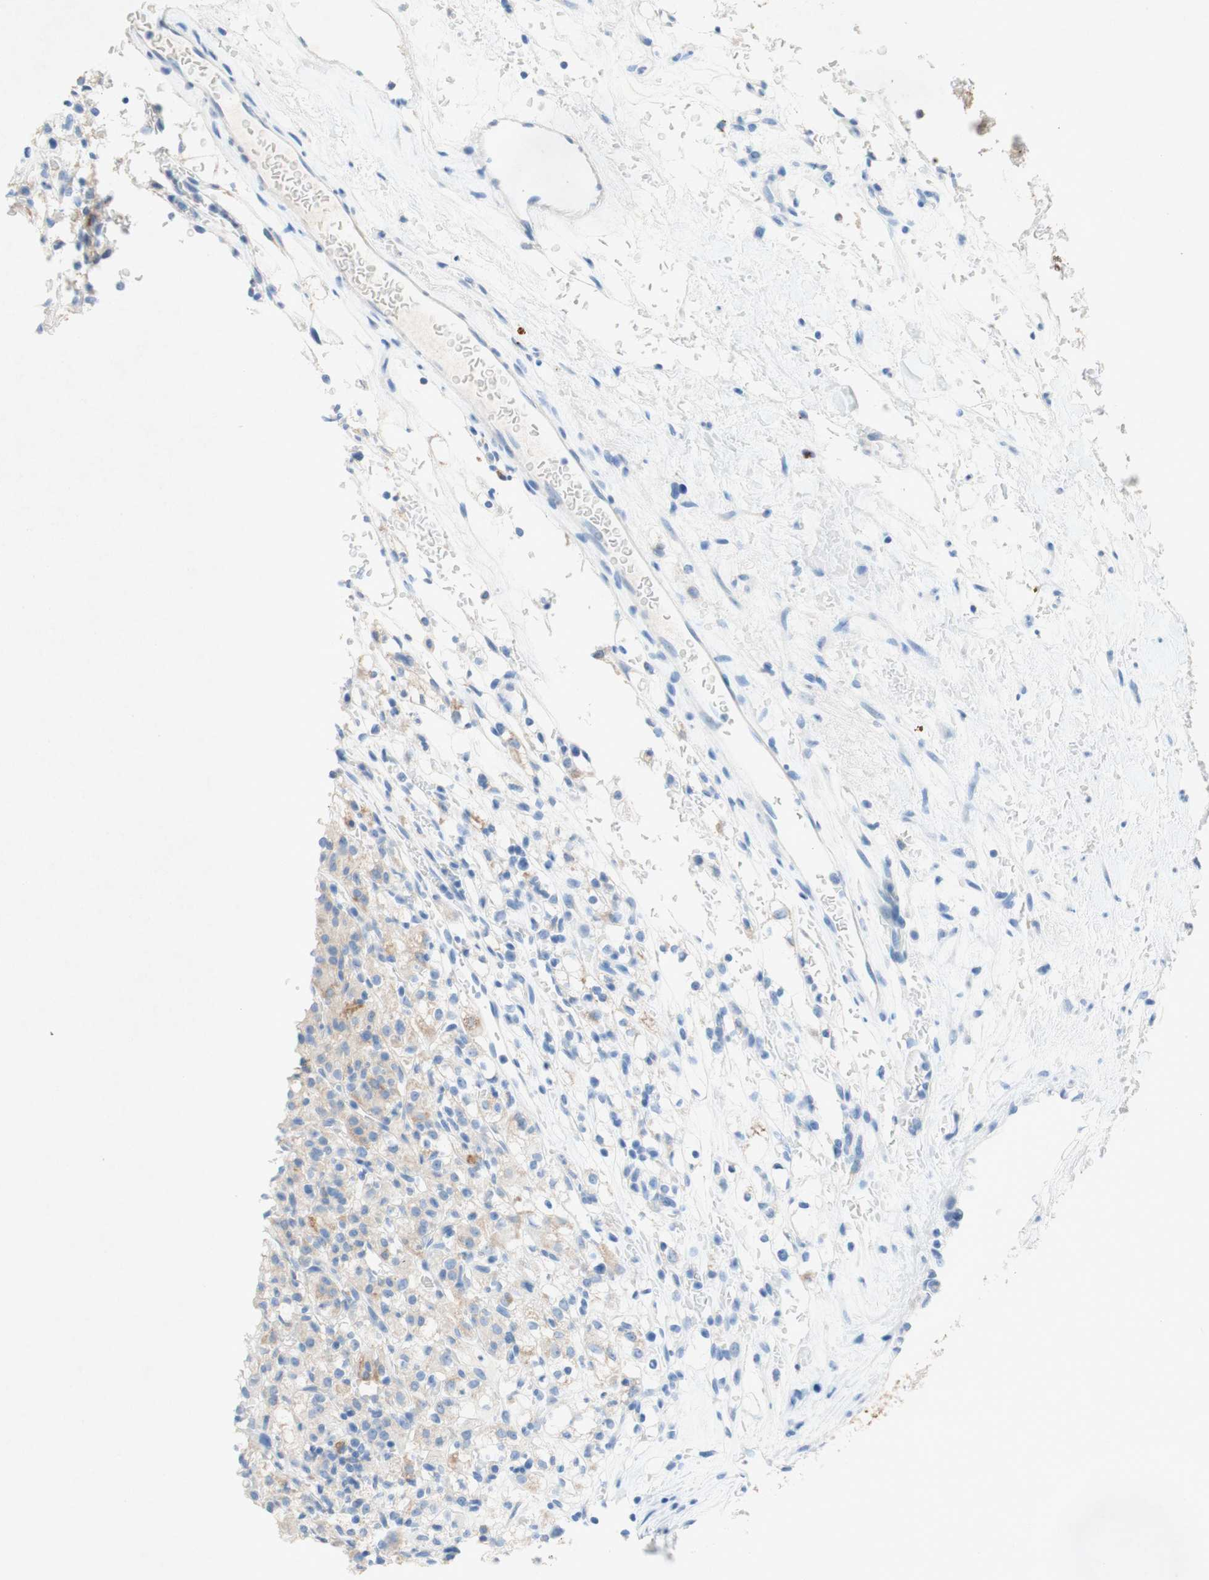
{"staining": {"intensity": "weak", "quantity": "25%-75%", "location": "cytoplasmic/membranous"}, "tissue": "renal cancer", "cell_type": "Tumor cells", "image_type": "cancer", "snomed": [{"axis": "morphology", "description": "Normal tissue, NOS"}, {"axis": "morphology", "description": "Adenocarcinoma, NOS"}, {"axis": "topography", "description": "Kidney"}], "caption": "Immunohistochemical staining of renal cancer displays low levels of weak cytoplasmic/membranous protein staining in approximately 25%-75% of tumor cells.", "gene": "POLR2J3", "patient": {"sex": "female", "age": 72}}